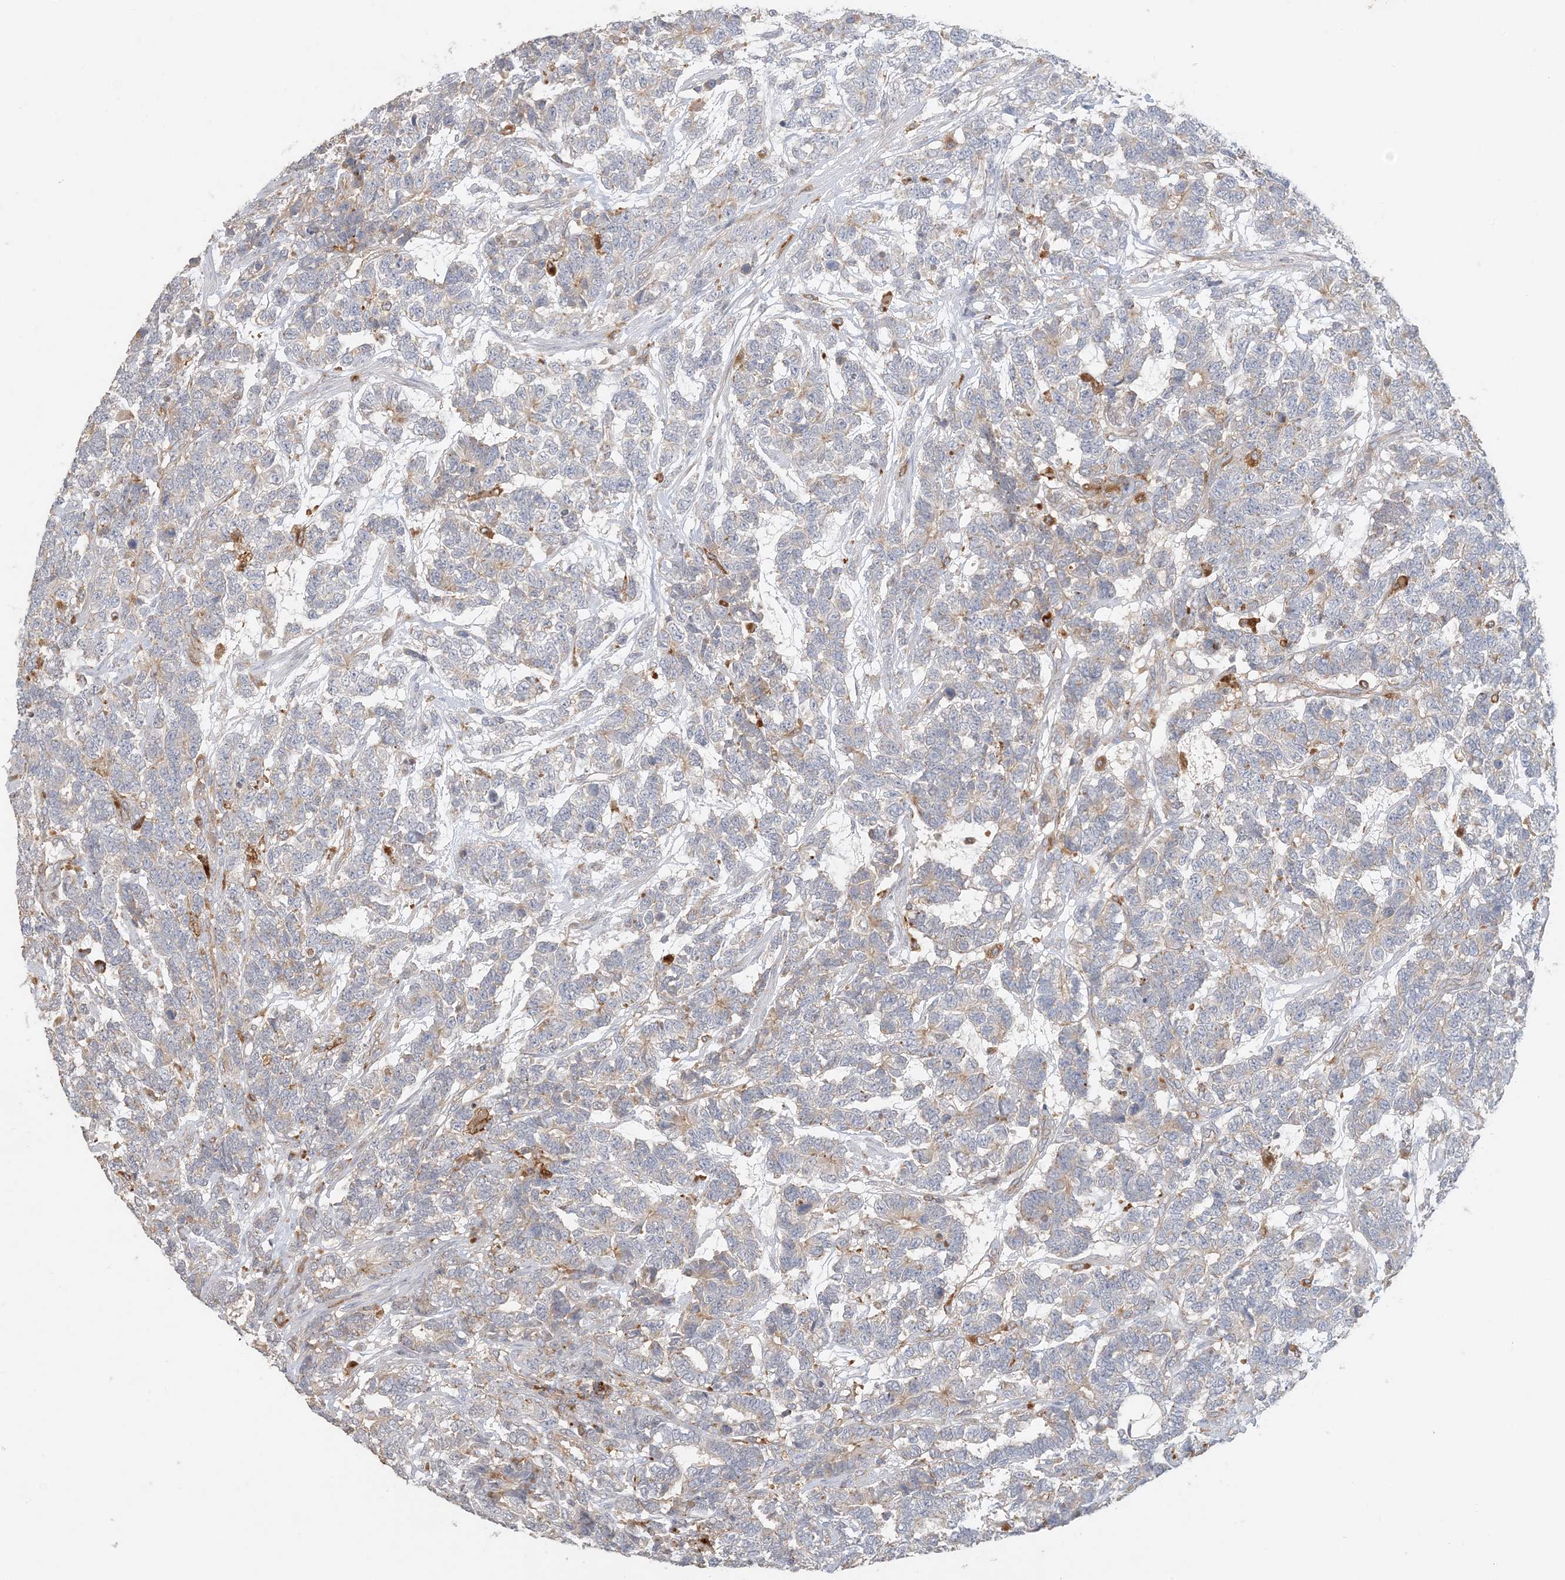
{"staining": {"intensity": "negative", "quantity": "none", "location": "none"}, "tissue": "testis cancer", "cell_type": "Tumor cells", "image_type": "cancer", "snomed": [{"axis": "morphology", "description": "Carcinoma, Embryonal, NOS"}, {"axis": "topography", "description": "Testis"}], "caption": "Testis cancer (embryonal carcinoma) was stained to show a protein in brown. There is no significant positivity in tumor cells. (Brightfield microscopy of DAB (3,3'-diaminobenzidine) immunohistochemistry at high magnification).", "gene": "SPPL2A", "patient": {"sex": "male", "age": 26}}